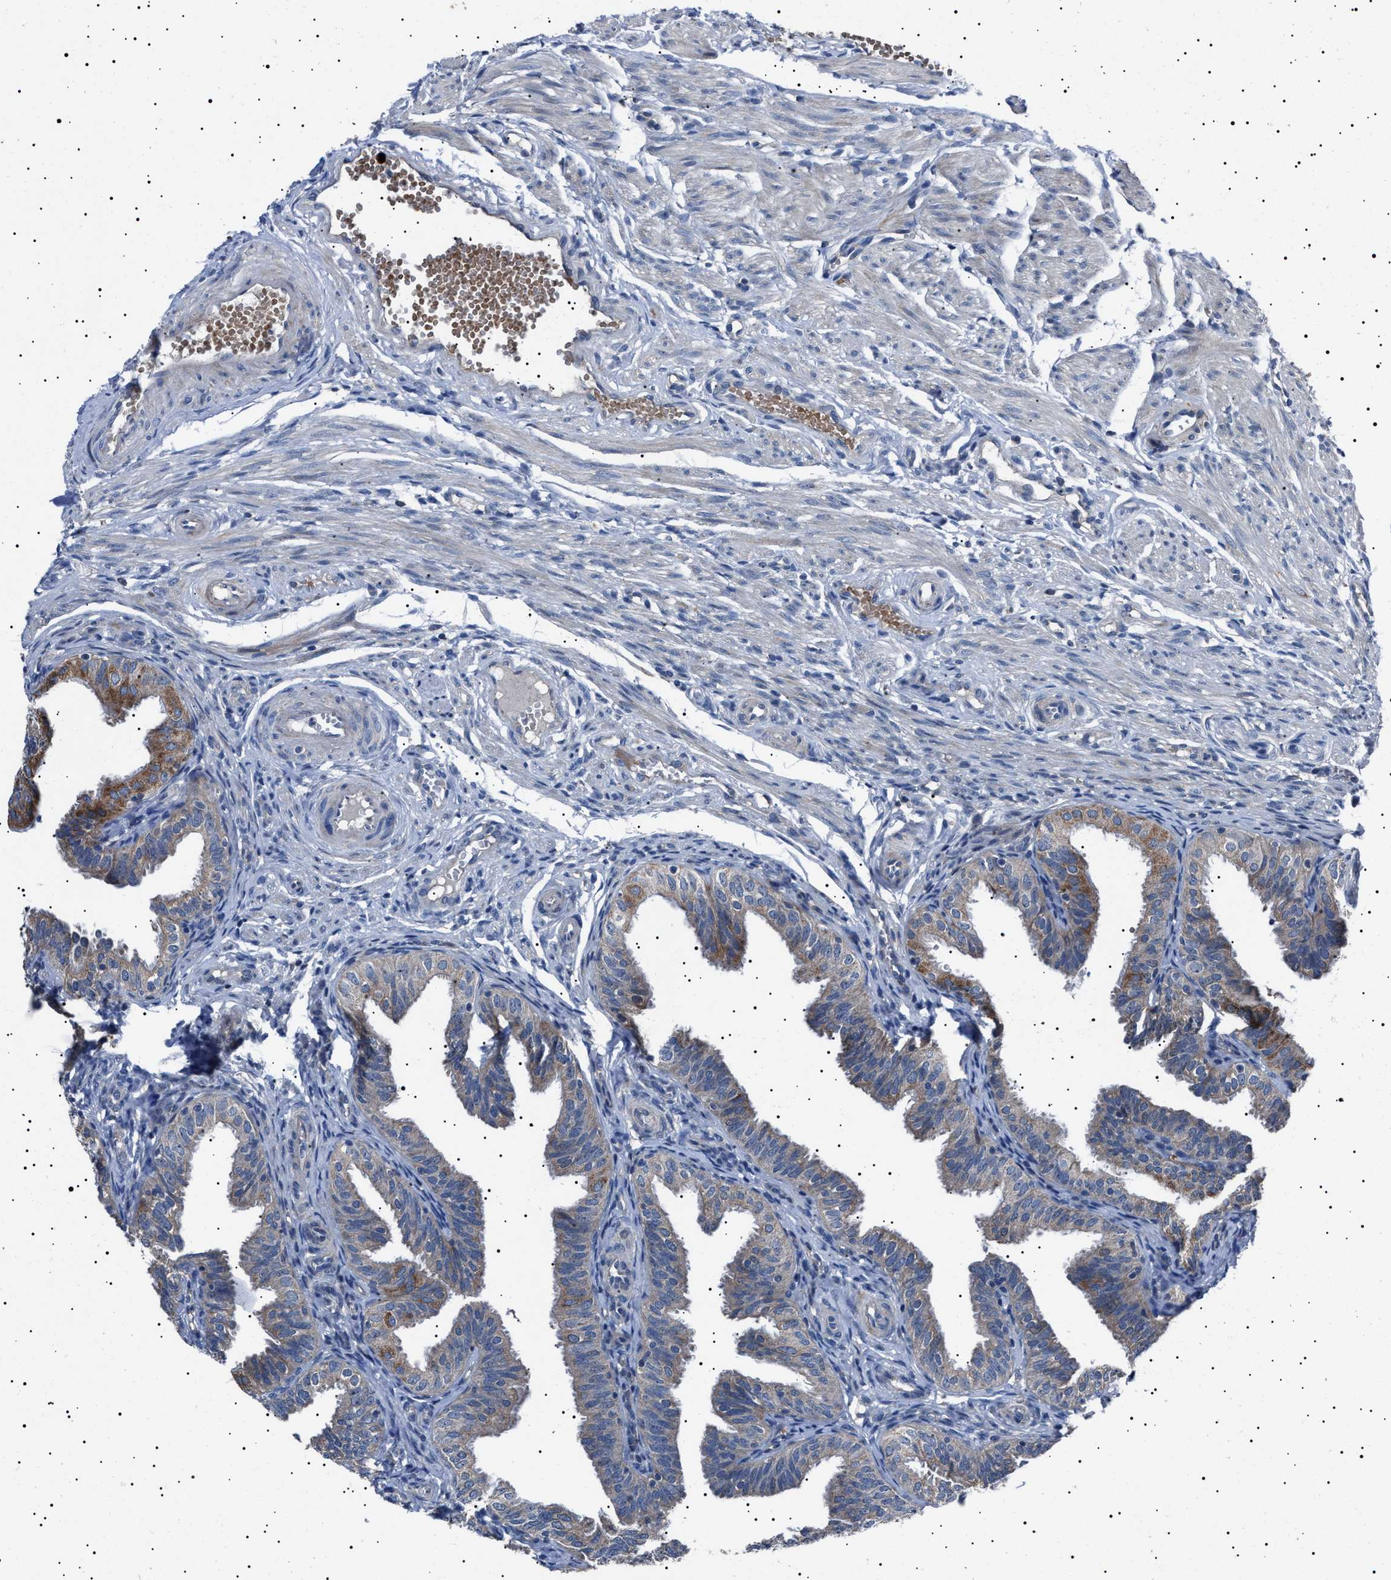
{"staining": {"intensity": "moderate", "quantity": "<25%", "location": "cytoplasmic/membranous"}, "tissue": "fallopian tube", "cell_type": "Glandular cells", "image_type": "normal", "snomed": [{"axis": "morphology", "description": "Normal tissue, NOS"}, {"axis": "topography", "description": "Fallopian tube"}], "caption": "A micrograph of human fallopian tube stained for a protein exhibits moderate cytoplasmic/membranous brown staining in glandular cells. (DAB = brown stain, brightfield microscopy at high magnification).", "gene": "PTRH1", "patient": {"sex": "female", "age": 35}}